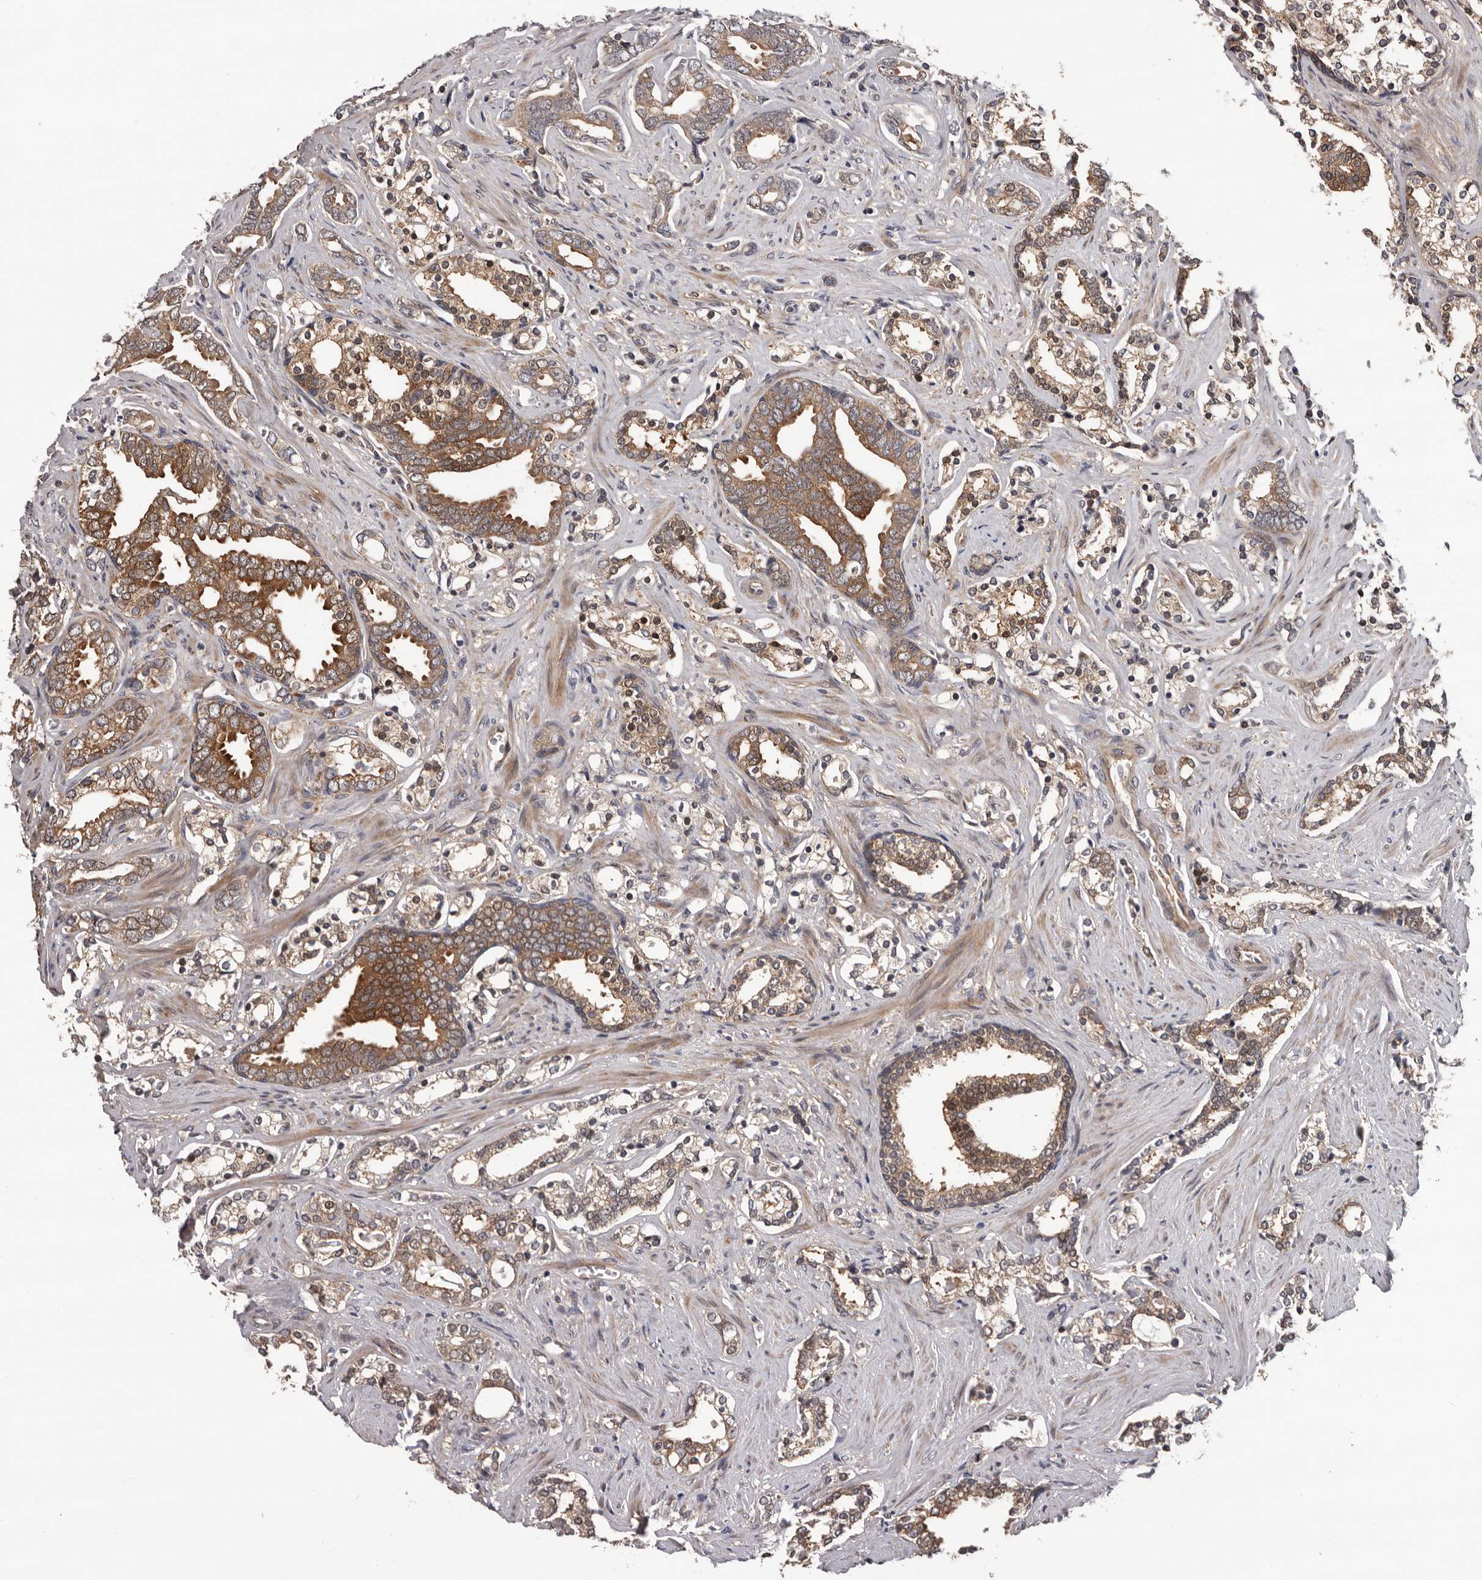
{"staining": {"intensity": "moderate", "quantity": ">75%", "location": "cytoplasmic/membranous"}, "tissue": "prostate cancer", "cell_type": "Tumor cells", "image_type": "cancer", "snomed": [{"axis": "morphology", "description": "Adenocarcinoma, Medium grade"}, {"axis": "topography", "description": "Prostate"}], "caption": "Moderate cytoplasmic/membranous staining for a protein is present in approximately >75% of tumor cells of prostate cancer using immunohistochemistry.", "gene": "PRKD1", "patient": {"sex": "male", "age": 67}}